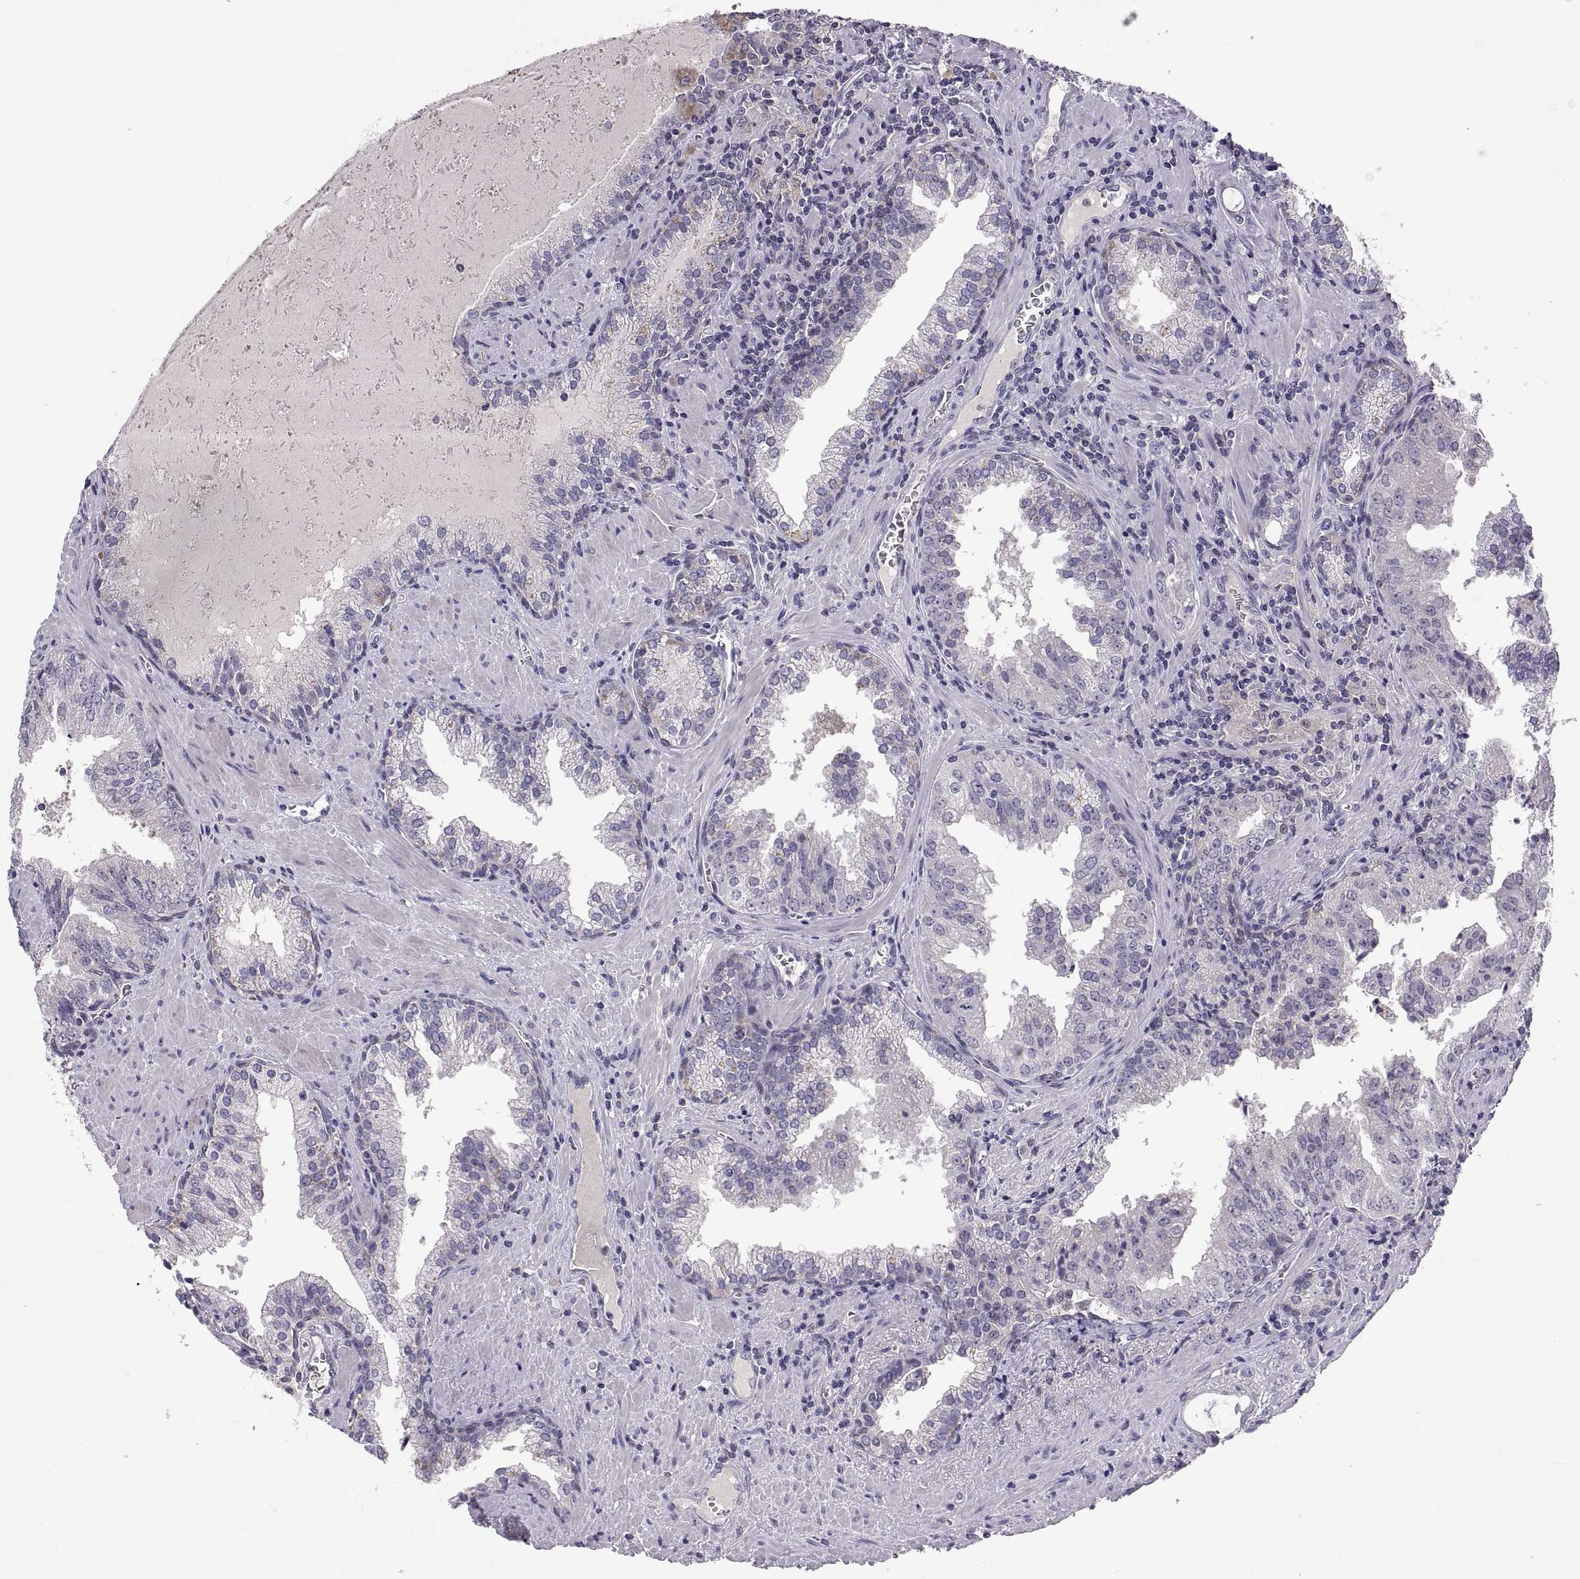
{"staining": {"intensity": "negative", "quantity": "none", "location": "none"}, "tissue": "prostate cancer", "cell_type": "Tumor cells", "image_type": "cancer", "snomed": [{"axis": "morphology", "description": "Adenocarcinoma, High grade"}, {"axis": "topography", "description": "Prostate"}], "caption": "This is an immunohistochemistry (IHC) histopathology image of human prostate cancer (high-grade adenocarcinoma). There is no positivity in tumor cells.", "gene": "FGF9", "patient": {"sex": "male", "age": 68}}